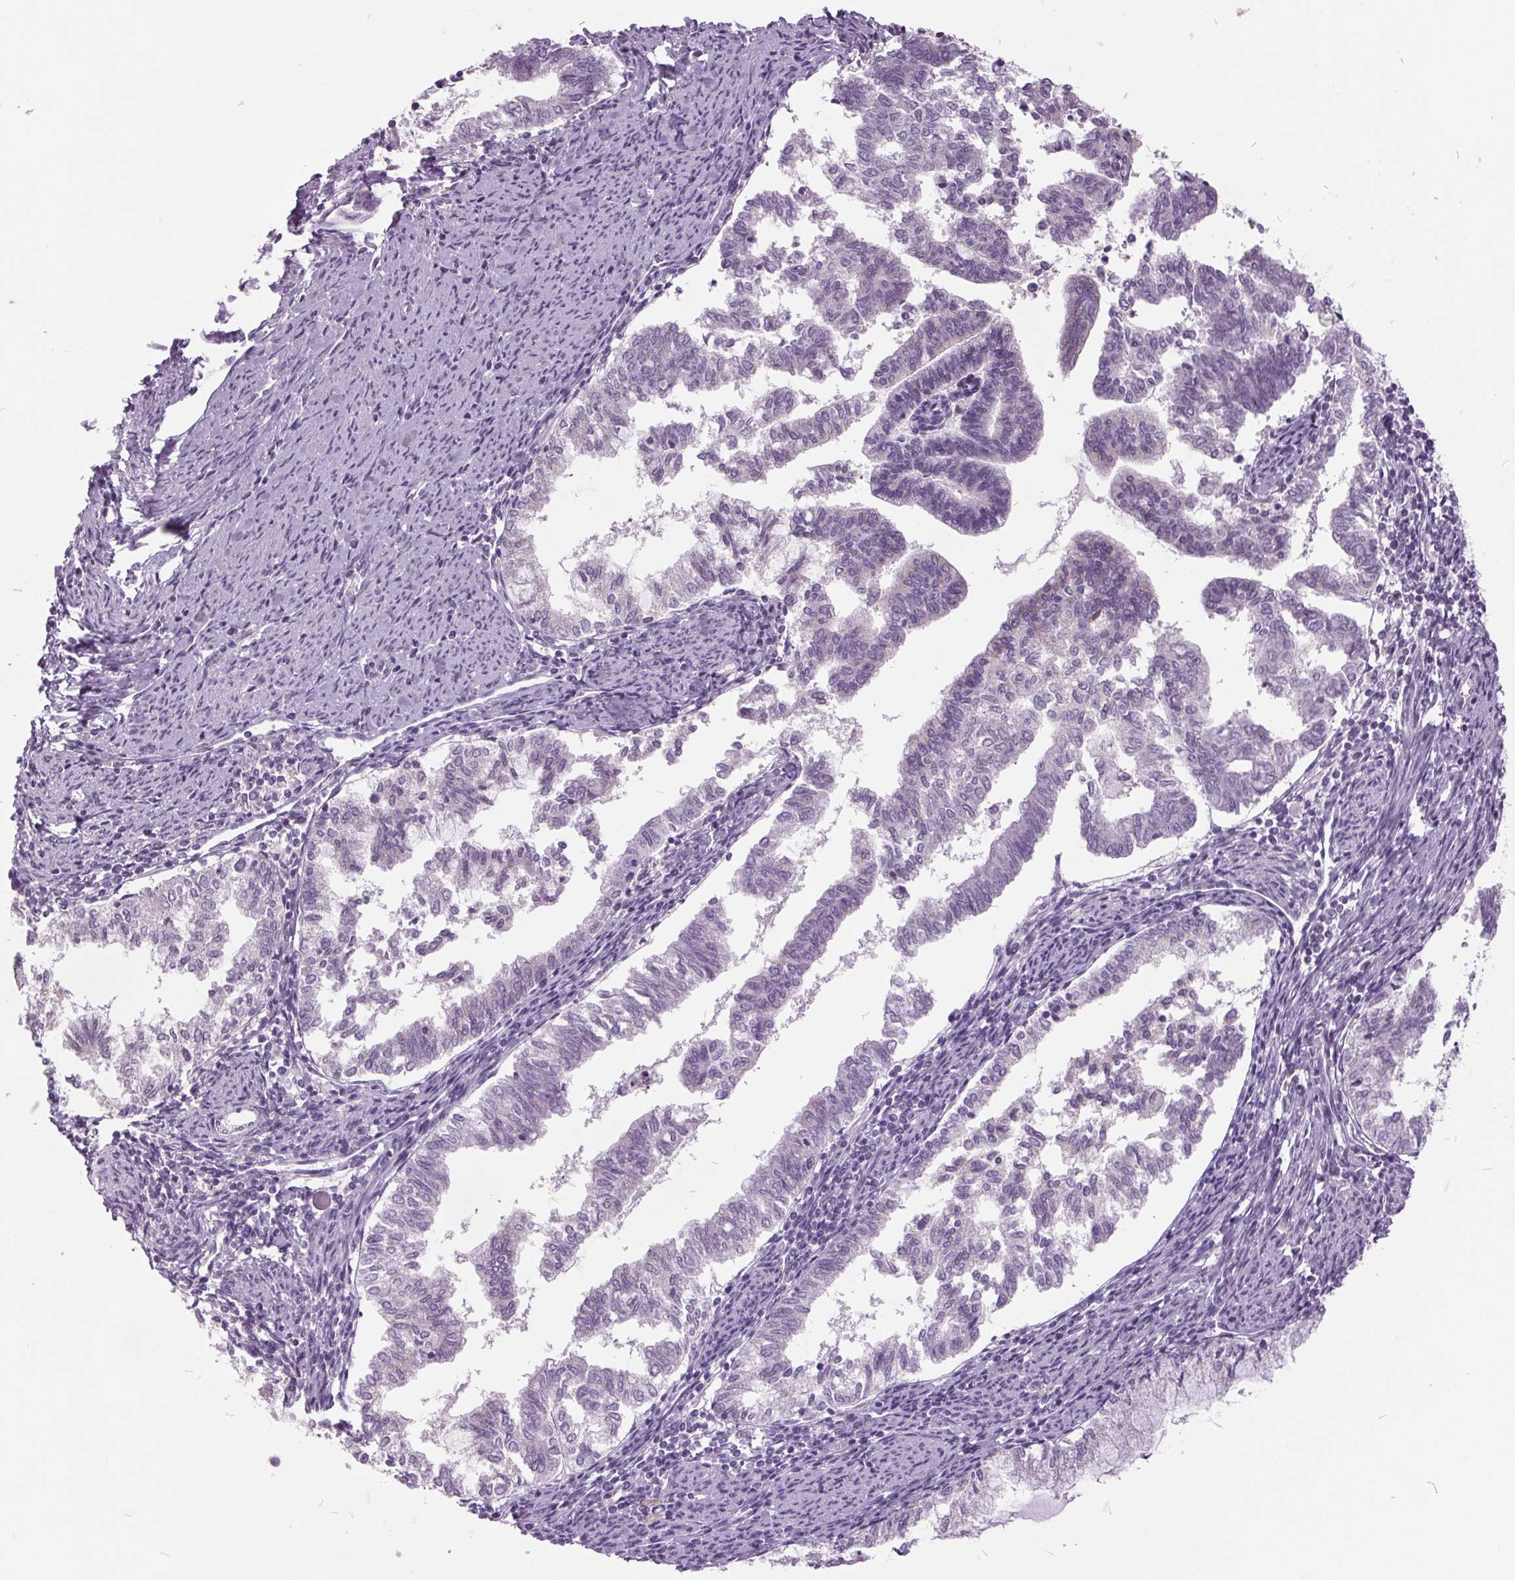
{"staining": {"intensity": "negative", "quantity": "none", "location": "none"}, "tissue": "endometrial cancer", "cell_type": "Tumor cells", "image_type": "cancer", "snomed": [{"axis": "morphology", "description": "Adenocarcinoma, NOS"}, {"axis": "topography", "description": "Endometrium"}], "caption": "Human endometrial adenocarcinoma stained for a protein using immunohistochemistry displays no positivity in tumor cells.", "gene": "C2orf16", "patient": {"sex": "female", "age": 79}}